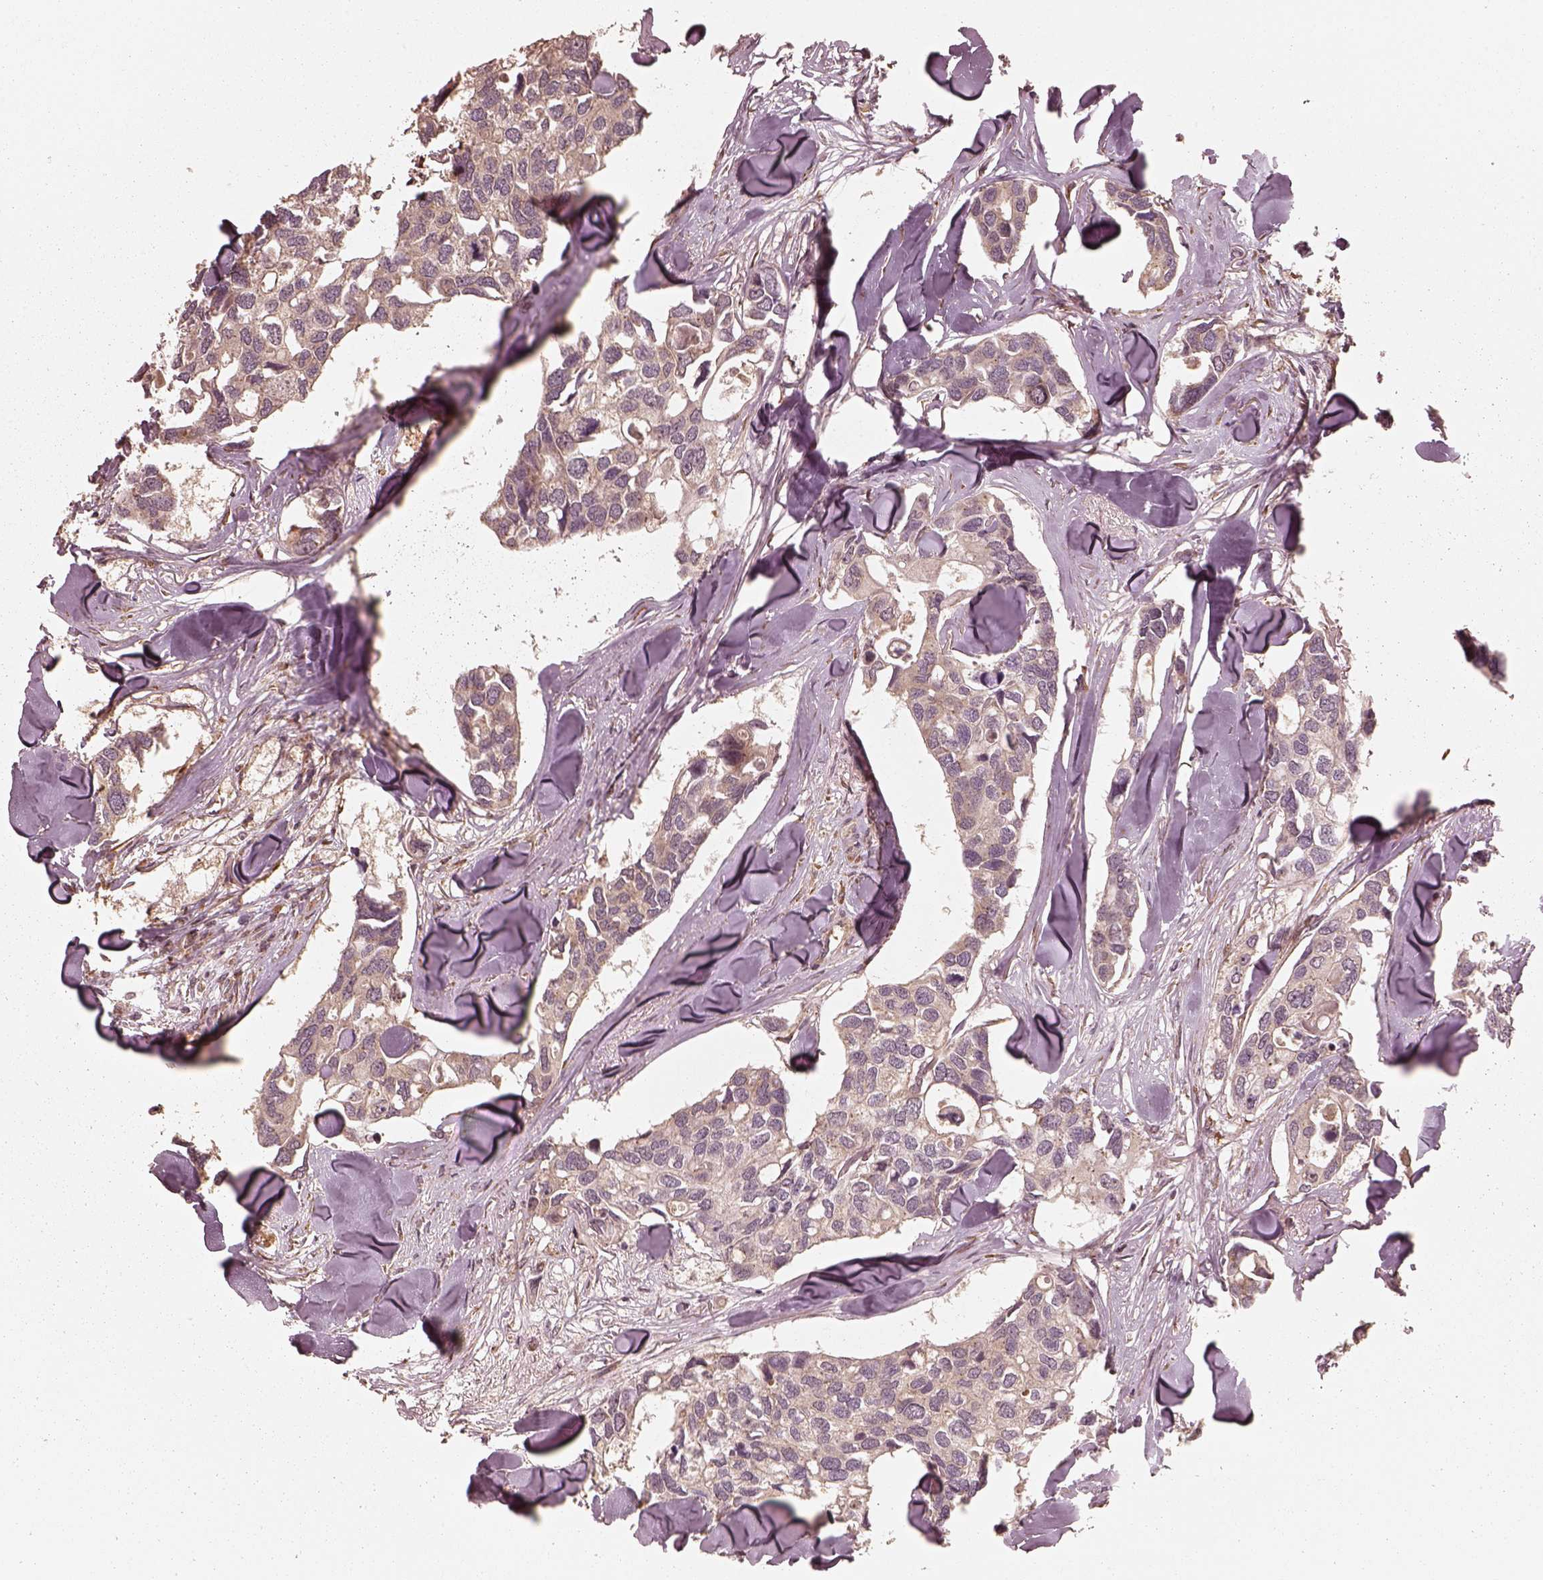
{"staining": {"intensity": "strong", "quantity": "<25%", "location": "cytoplasmic/membranous"}, "tissue": "breast cancer", "cell_type": "Tumor cells", "image_type": "cancer", "snomed": [{"axis": "morphology", "description": "Duct carcinoma"}, {"axis": "topography", "description": "Breast"}], "caption": "Immunohistochemistry (DAB) staining of human breast cancer displays strong cytoplasmic/membranous protein expression in about <25% of tumor cells. The staining was performed using DAB (3,3'-diaminobenzidine), with brown indicating positive protein expression. Nuclei are stained blue with hematoxylin.", "gene": "DNAJC25", "patient": {"sex": "female", "age": 83}}